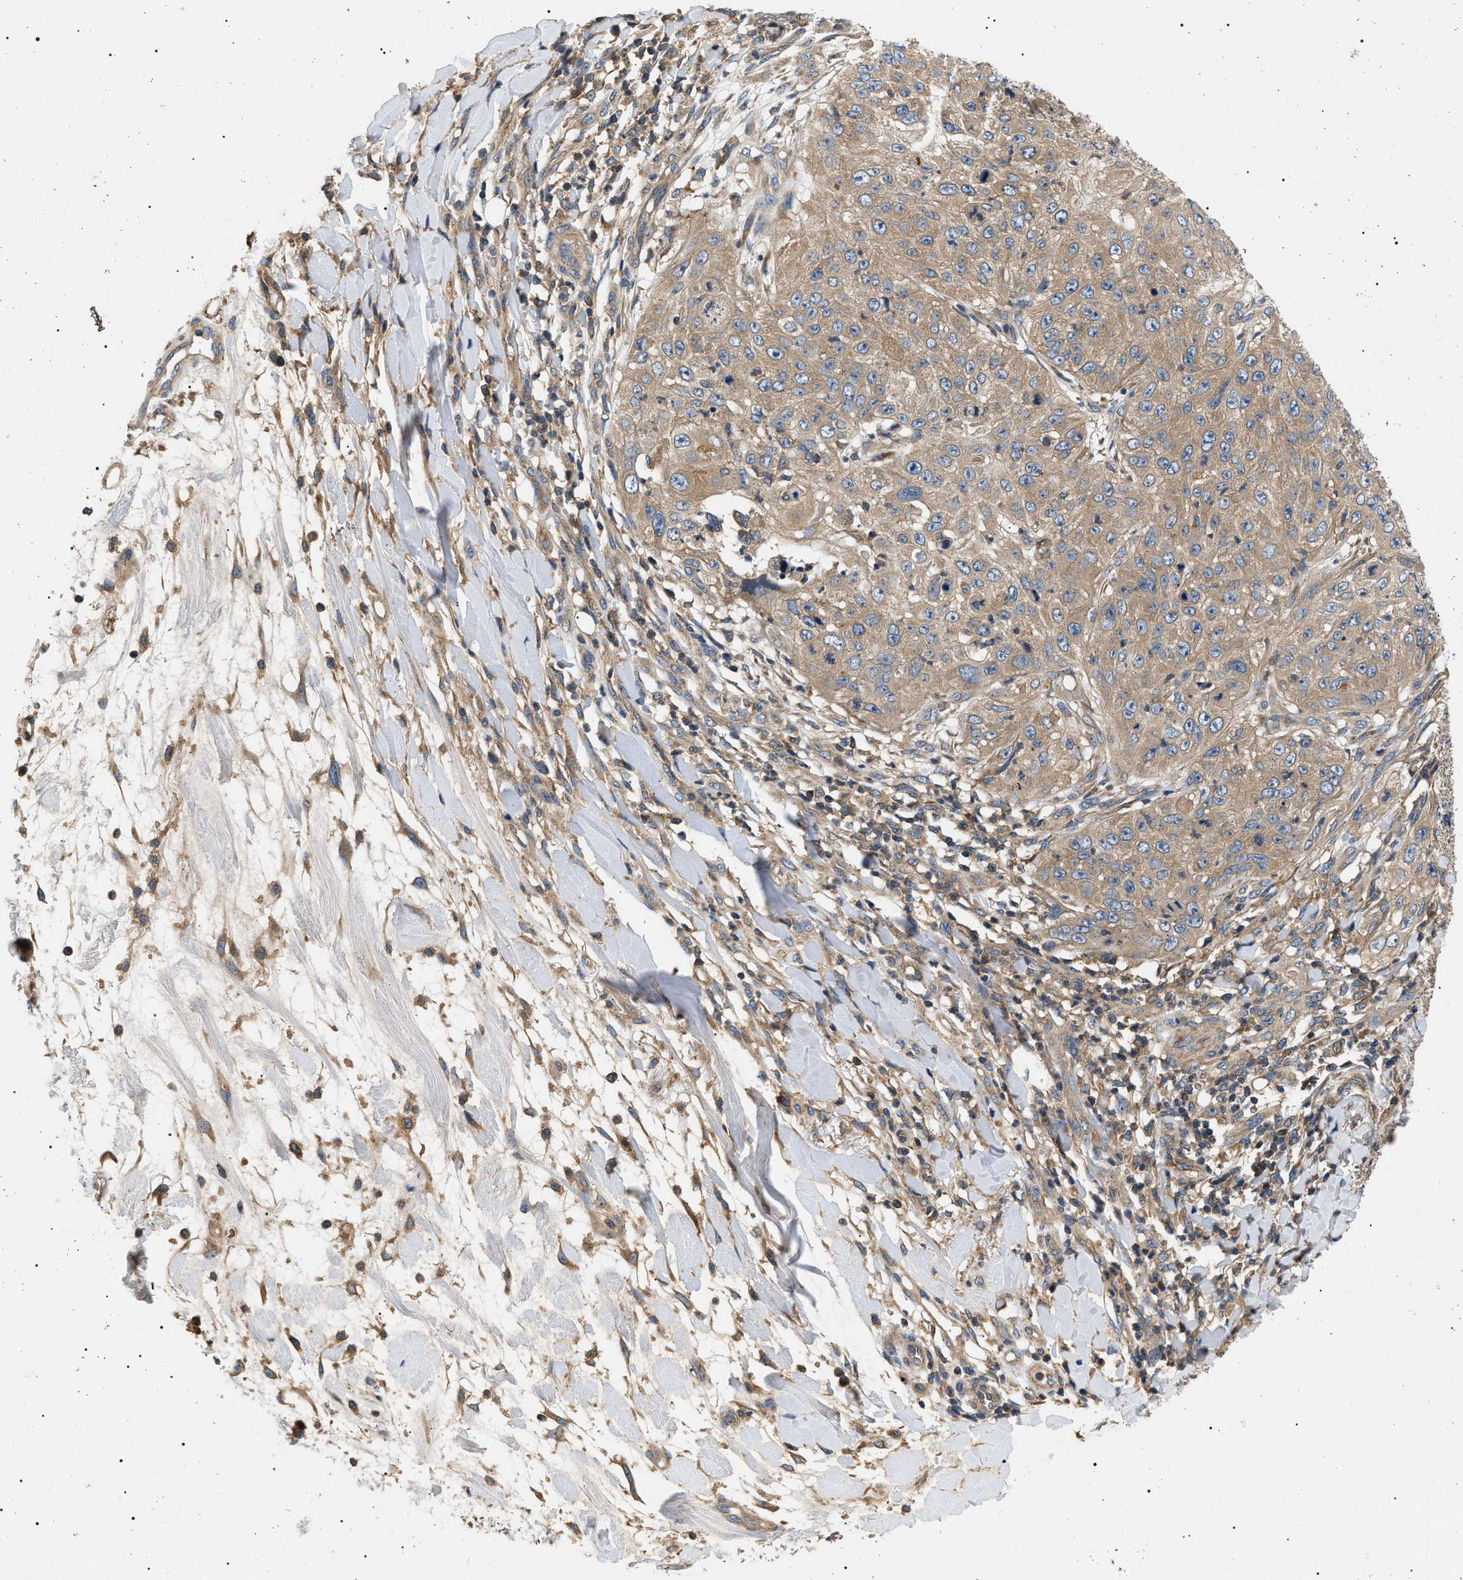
{"staining": {"intensity": "moderate", "quantity": ">75%", "location": "cytoplasmic/membranous"}, "tissue": "skin cancer", "cell_type": "Tumor cells", "image_type": "cancer", "snomed": [{"axis": "morphology", "description": "Squamous cell carcinoma, NOS"}, {"axis": "topography", "description": "Skin"}], "caption": "The histopathology image exhibits immunohistochemical staining of skin squamous cell carcinoma. There is moderate cytoplasmic/membranous staining is present in about >75% of tumor cells. (Stains: DAB in brown, nuclei in blue, Microscopy: brightfield microscopy at high magnification).", "gene": "PPM1B", "patient": {"sex": "female", "age": 80}}